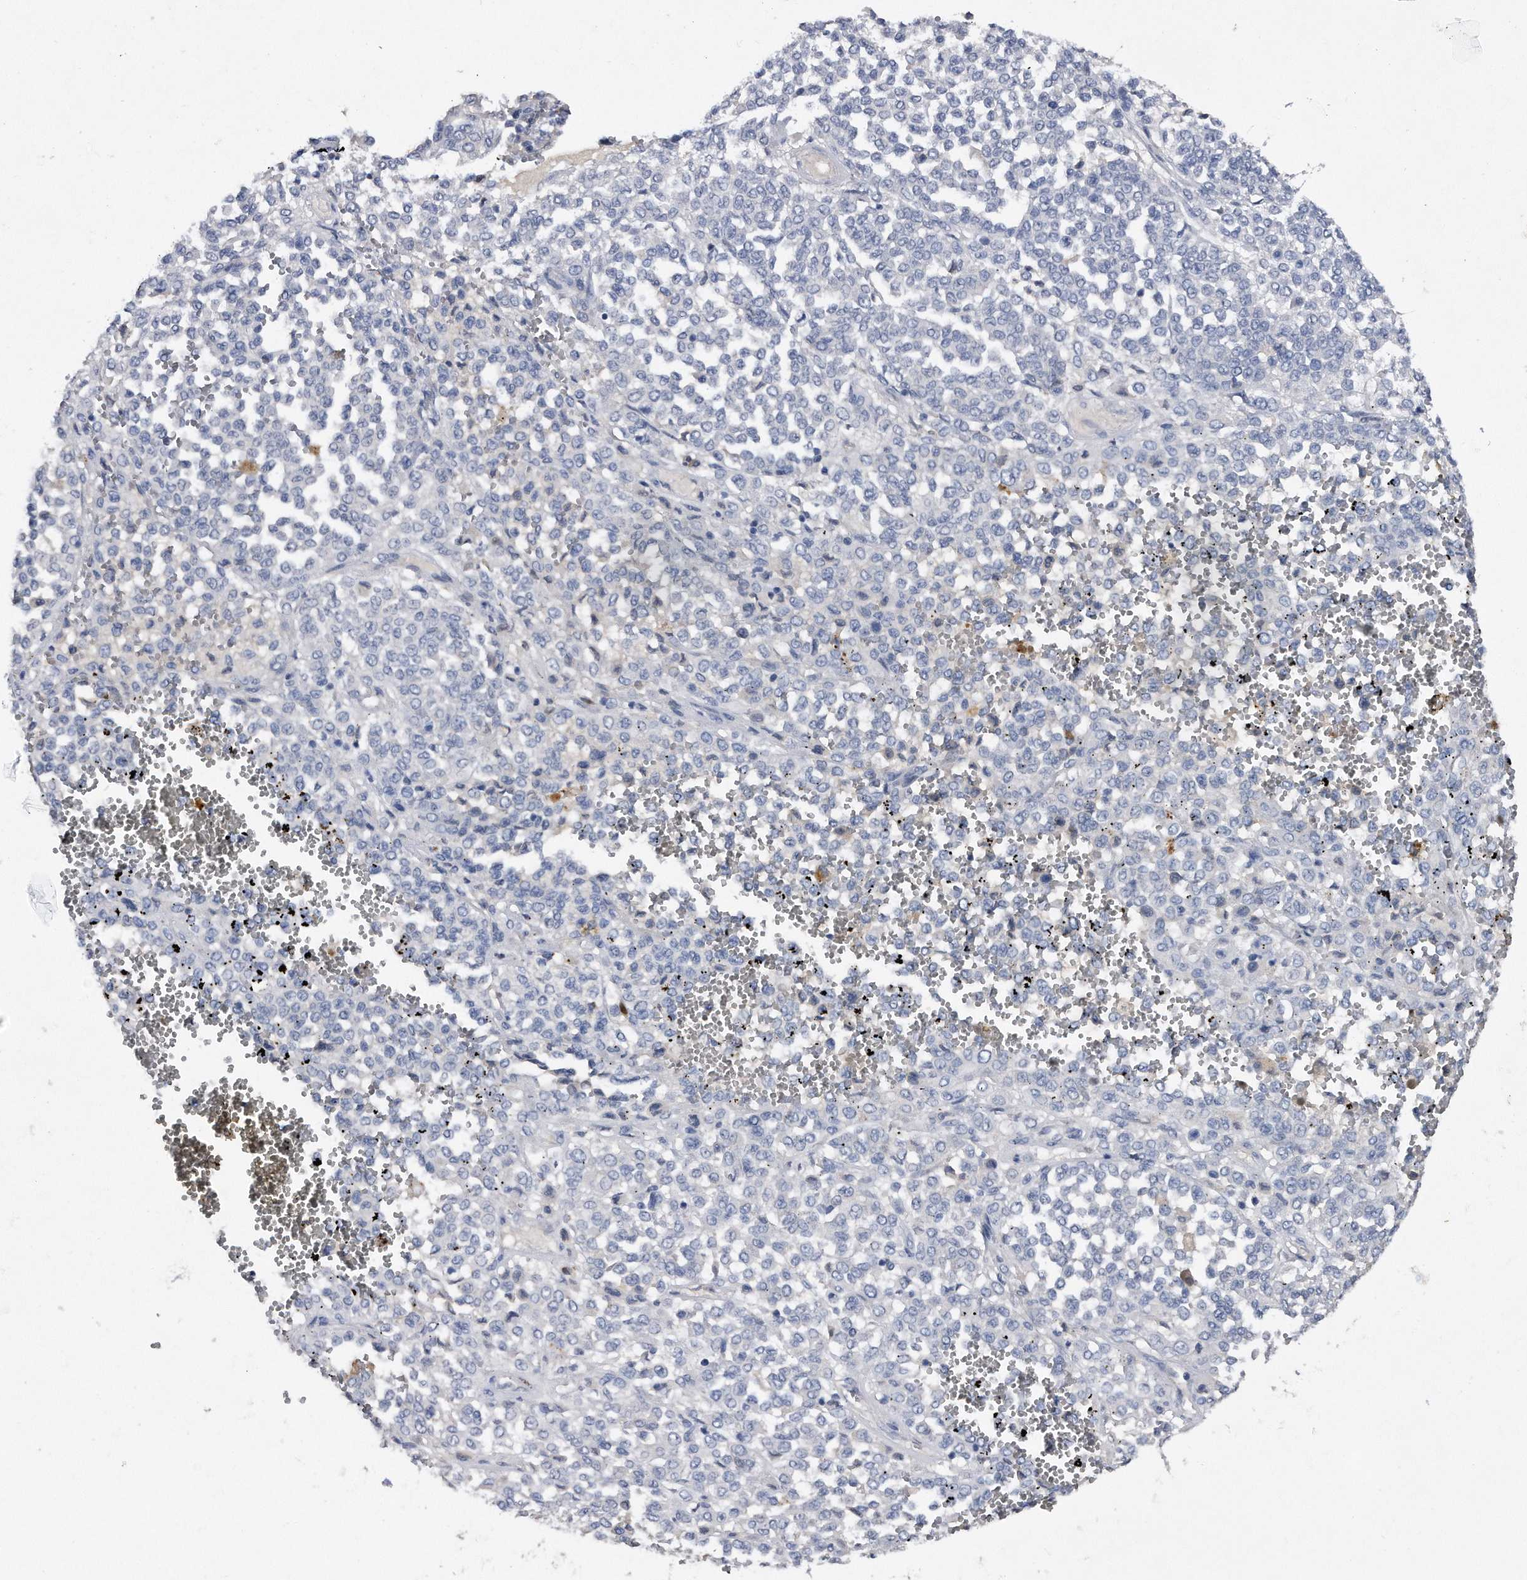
{"staining": {"intensity": "negative", "quantity": "none", "location": "none"}, "tissue": "melanoma", "cell_type": "Tumor cells", "image_type": "cancer", "snomed": [{"axis": "morphology", "description": "Malignant melanoma, Metastatic site"}, {"axis": "topography", "description": "Pancreas"}], "caption": "Melanoma stained for a protein using IHC reveals no staining tumor cells.", "gene": "ASNS", "patient": {"sex": "female", "age": 30}}